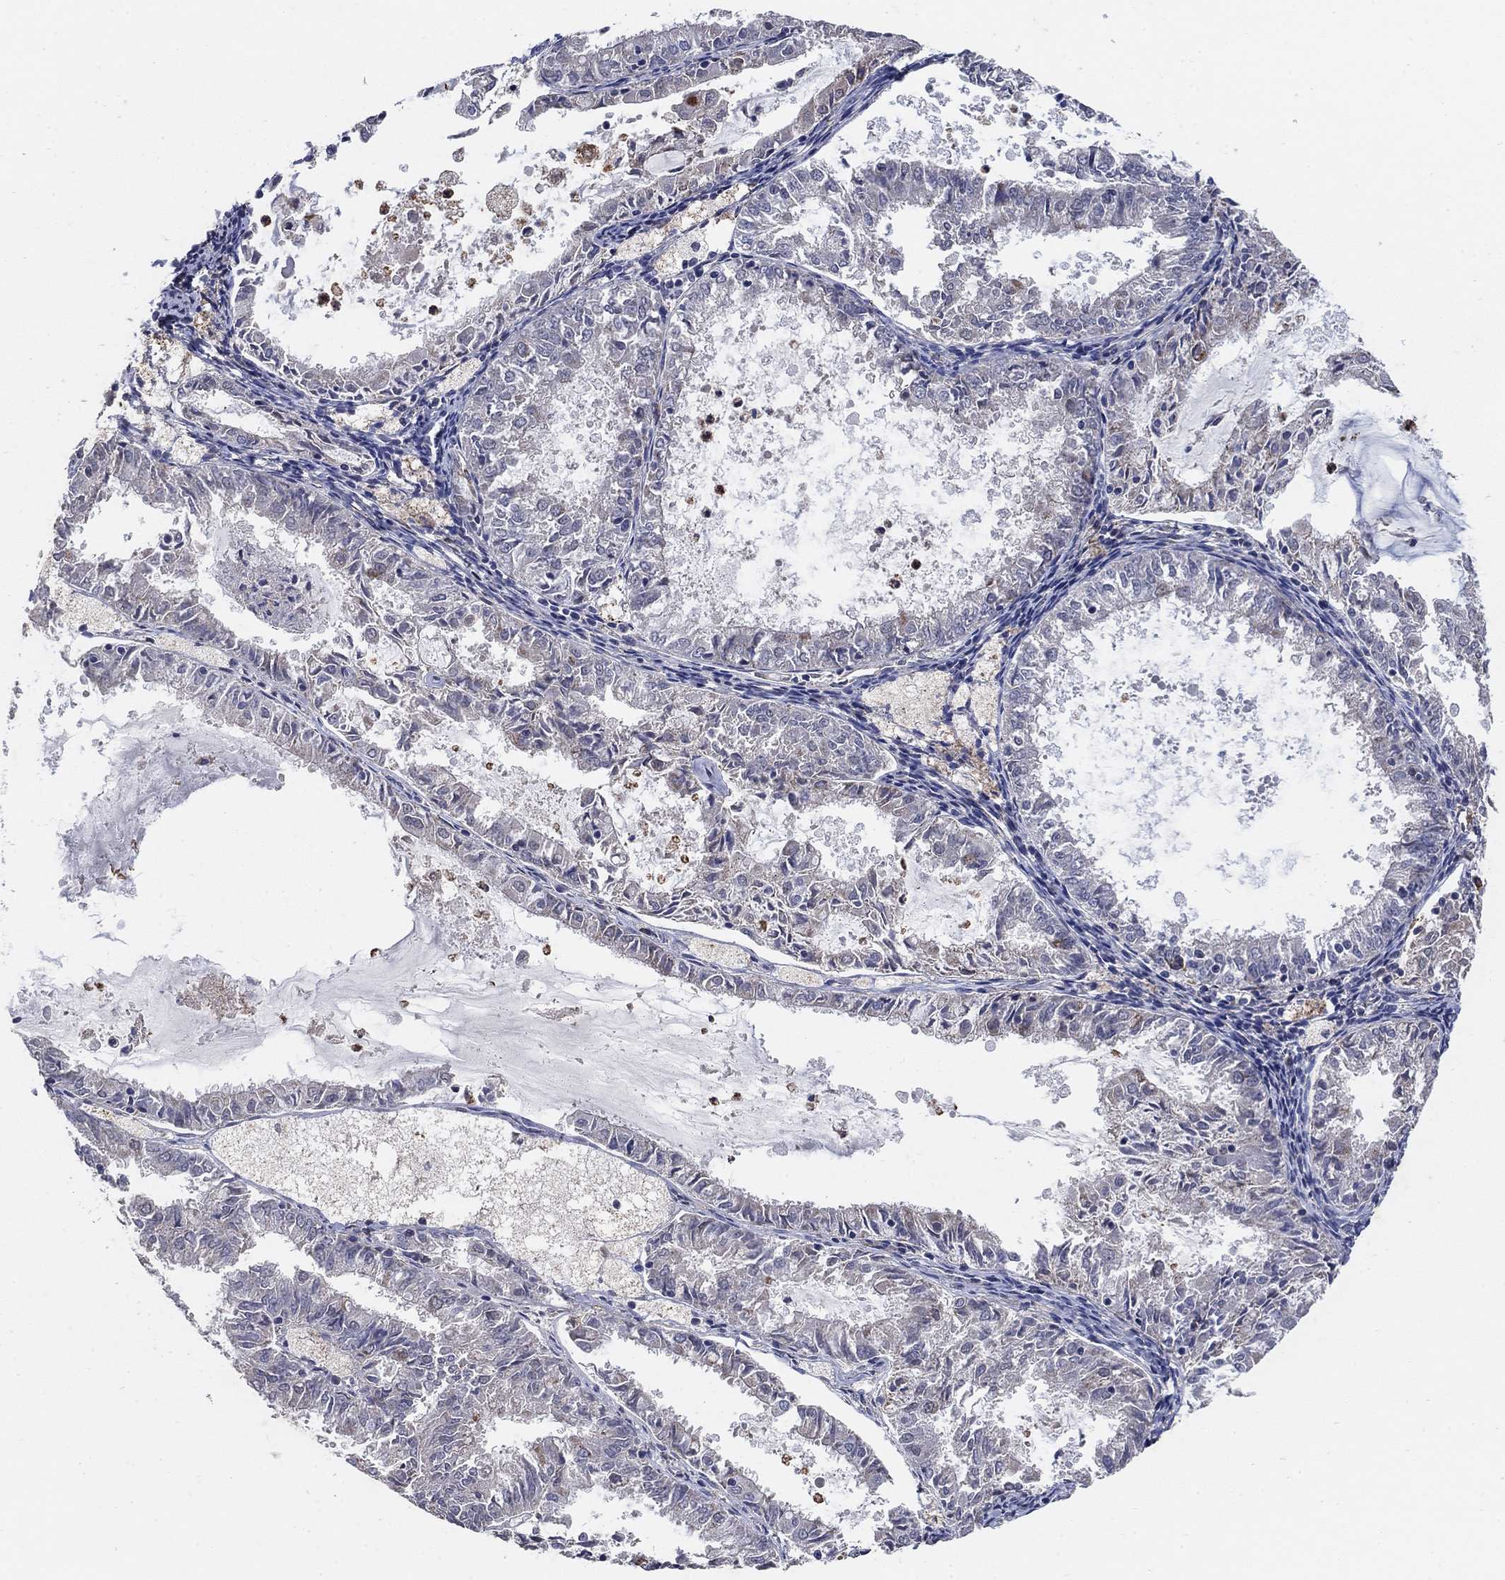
{"staining": {"intensity": "negative", "quantity": "none", "location": "none"}, "tissue": "endometrial cancer", "cell_type": "Tumor cells", "image_type": "cancer", "snomed": [{"axis": "morphology", "description": "Adenocarcinoma, NOS"}, {"axis": "topography", "description": "Endometrium"}], "caption": "There is no significant expression in tumor cells of endometrial adenocarcinoma. (Brightfield microscopy of DAB IHC at high magnification).", "gene": "PNPLA2", "patient": {"sex": "female", "age": 57}}